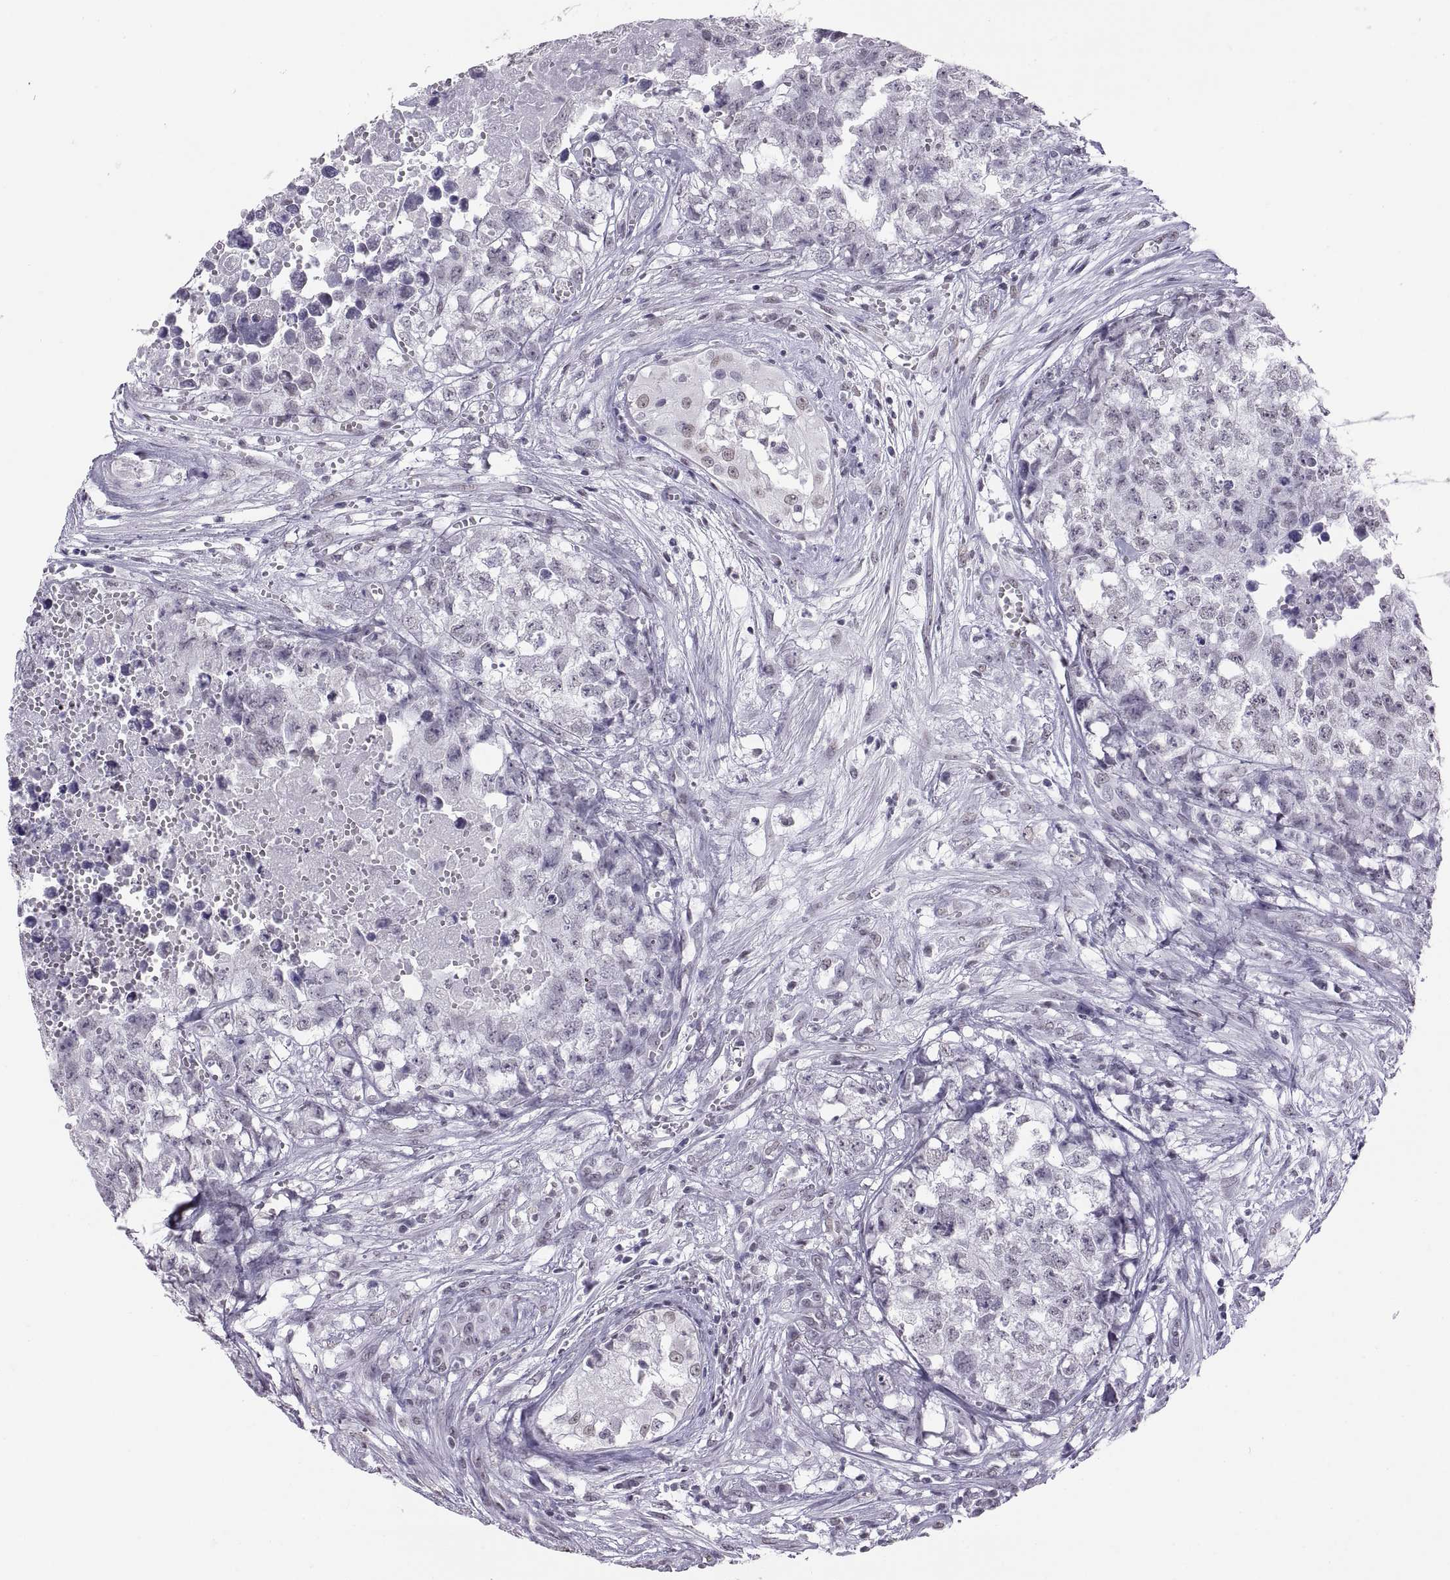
{"staining": {"intensity": "negative", "quantity": "none", "location": "none"}, "tissue": "testis cancer", "cell_type": "Tumor cells", "image_type": "cancer", "snomed": [{"axis": "morphology", "description": "Seminoma, NOS"}, {"axis": "morphology", "description": "Carcinoma, Embryonal, NOS"}, {"axis": "topography", "description": "Testis"}], "caption": "An image of seminoma (testis) stained for a protein reveals no brown staining in tumor cells.", "gene": "CARTPT", "patient": {"sex": "male", "age": 22}}